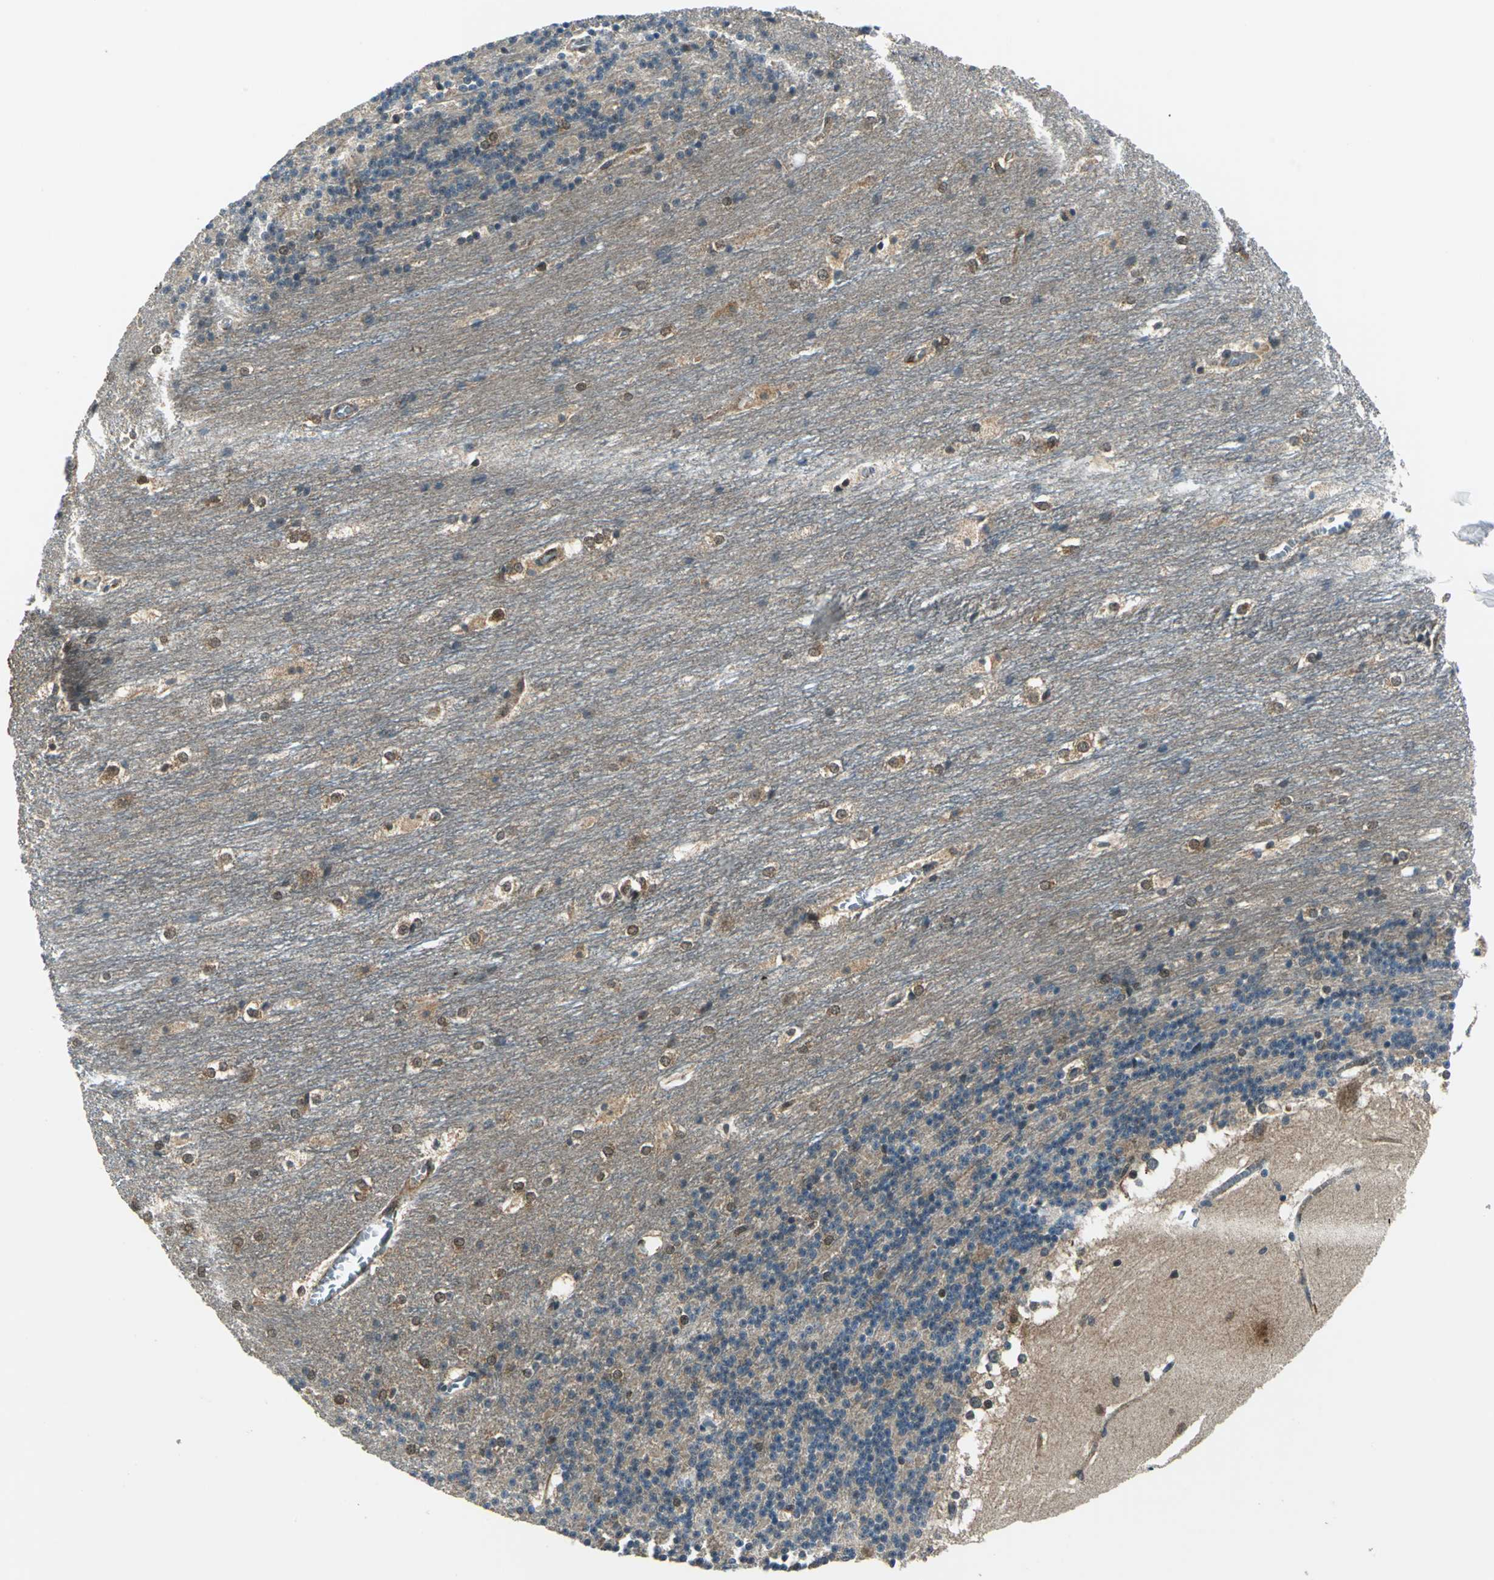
{"staining": {"intensity": "moderate", "quantity": "25%-75%", "location": "cytoplasmic/membranous,nuclear"}, "tissue": "cerebellum", "cell_type": "Cells in granular layer", "image_type": "normal", "snomed": [{"axis": "morphology", "description": "Normal tissue, NOS"}, {"axis": "topography", "description": "Cerebellum"}], "caption": "IHC micrograph of benign human cerebellum stained for a protein (brown), which reveals medium levels of moderate cytoplasmic/membranous,nuclear positivity in about 25%-75% of cells in granular layer.", "gene": "NUDT2", "patient": {"sex": "female", "age": 19}}